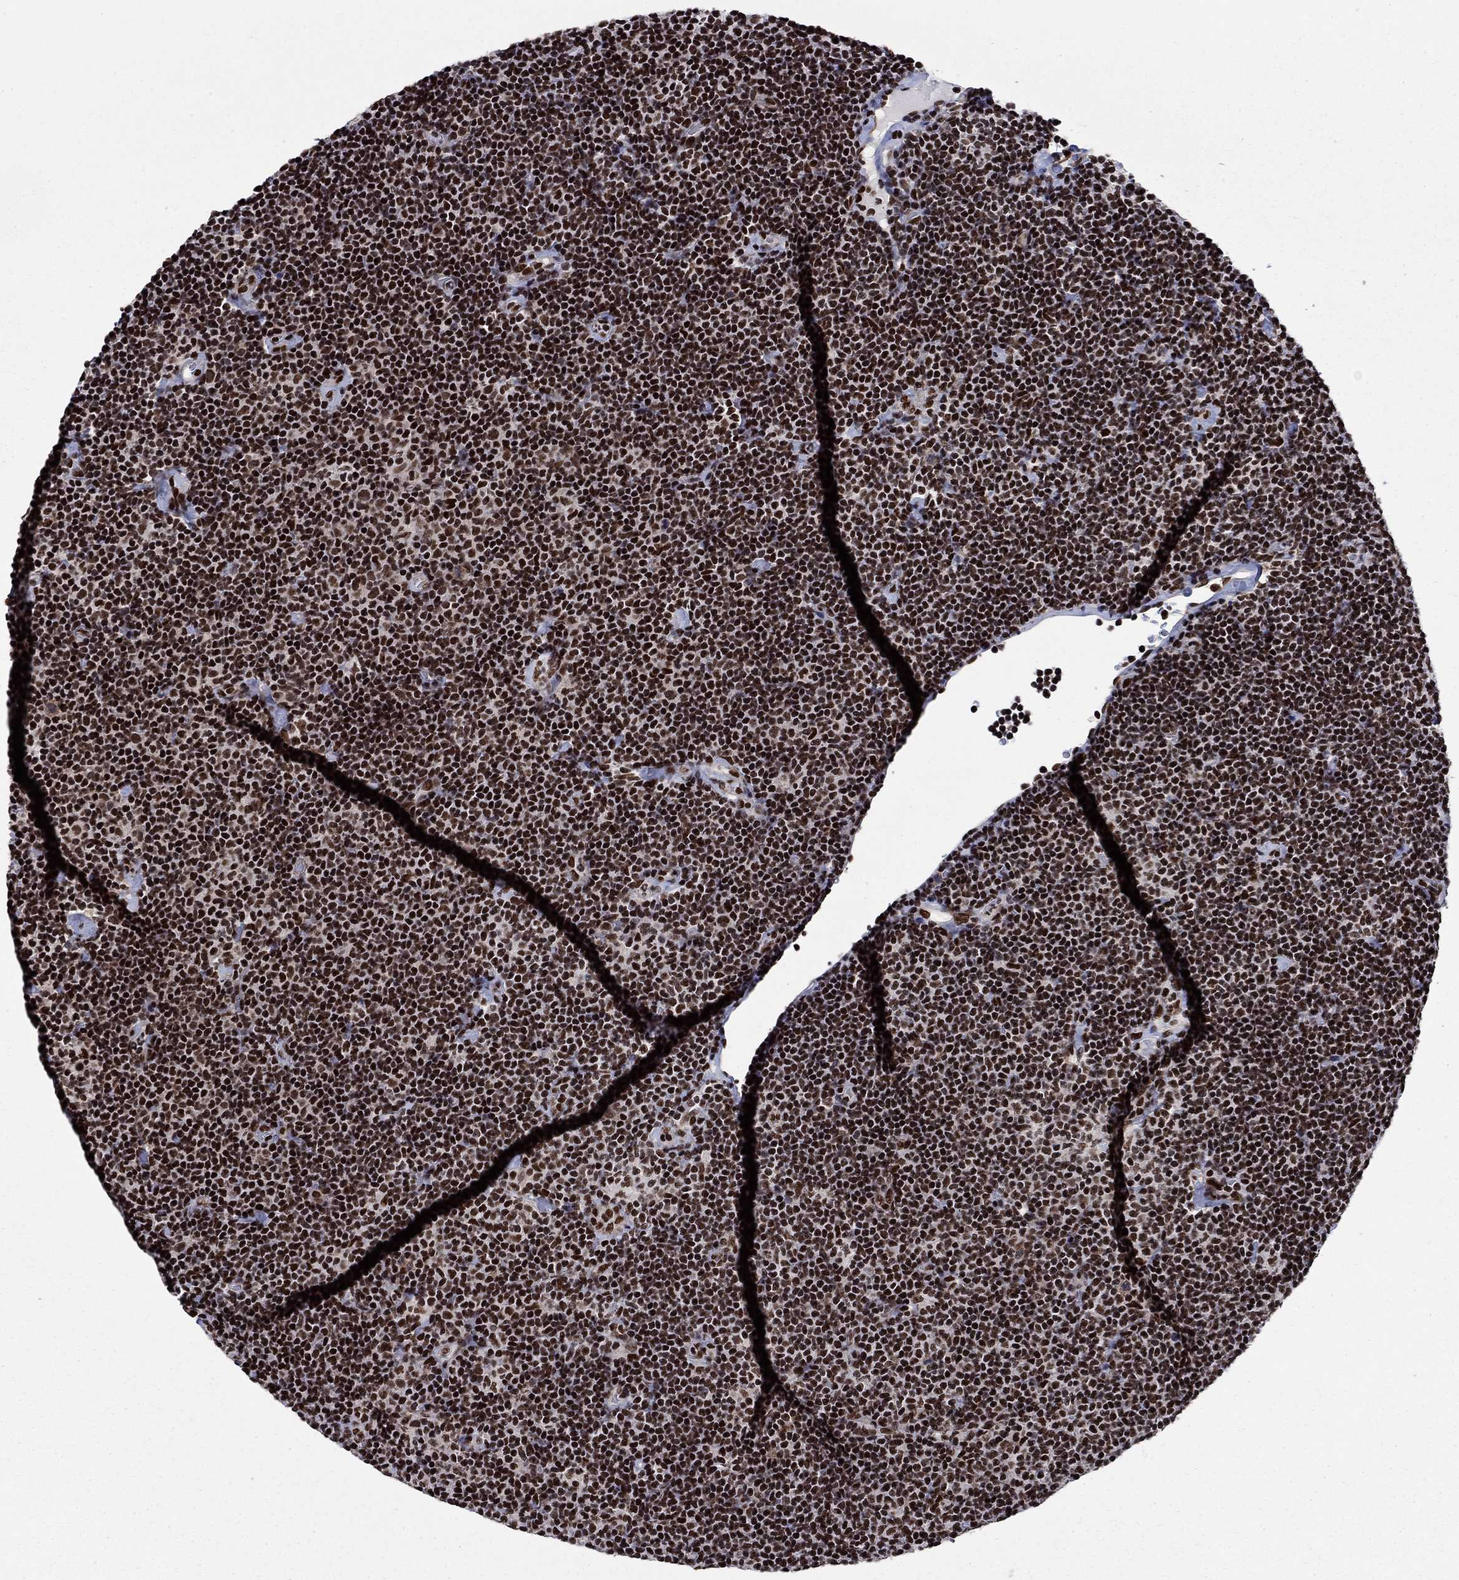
{"staining": {"intensity": "strong", "quantity": ">75%", "location": "nuclear"}, "tissue": "lymphoma", "cell_type": "Tumor cells", "image_type": "cancer", "snomed": [{"axis": "morphology", "description": "Malignant lymphoma, non-Hodgkin's type, Low grade"}, {"axis": "topography", "description": "Lymph node"}], "caption": "Strong nuclear expression for a protein is seen in about >75% of tumor cells of malignant lymphoma, non-Hodgkin's type (low-grade) using immunohistochemistry (IHC).", "gene": "RPRD1B", "patient": {"sex": "male", "age": 81}}